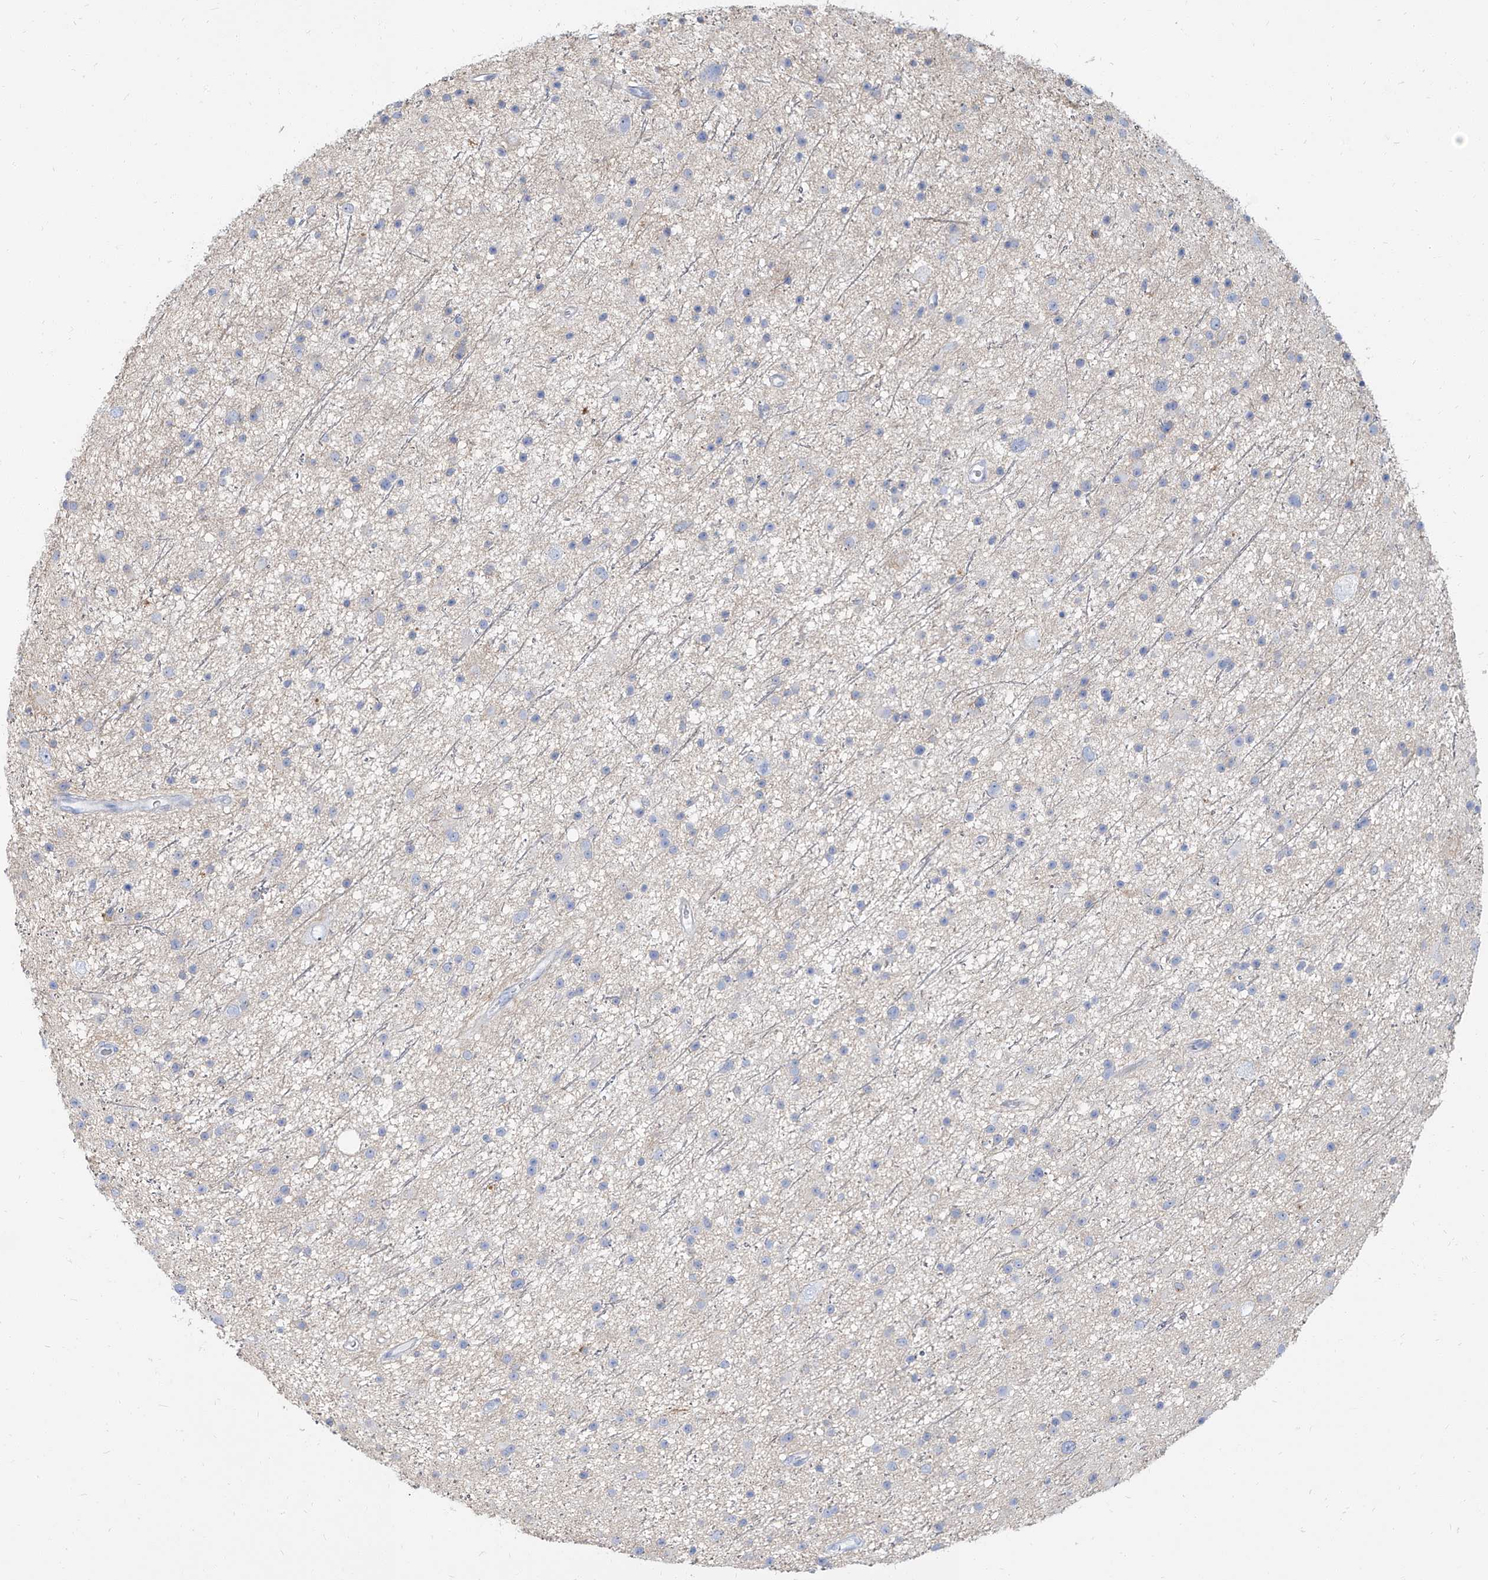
{"staining": {"intensity": "negative", "quantity": "none", "location": "none"}, "tissue": "glioma", "cell_type": "Tumor cells", "image_type": "cancer", "snomed": [{"axis": "morphology", "description": "Glioma, malignant, Low grade"}, {"axis": "topography", "description": "Cerebral cortex"}], "caption": "IHC photomicrograph of neoplastic tissue: glioma stained with DAB (3,3'-diaminobenzidine) displays no significant protein staining in tumor cells.", "gene": "TXLNB", "patient": {"sex": "female", "age": 39}}